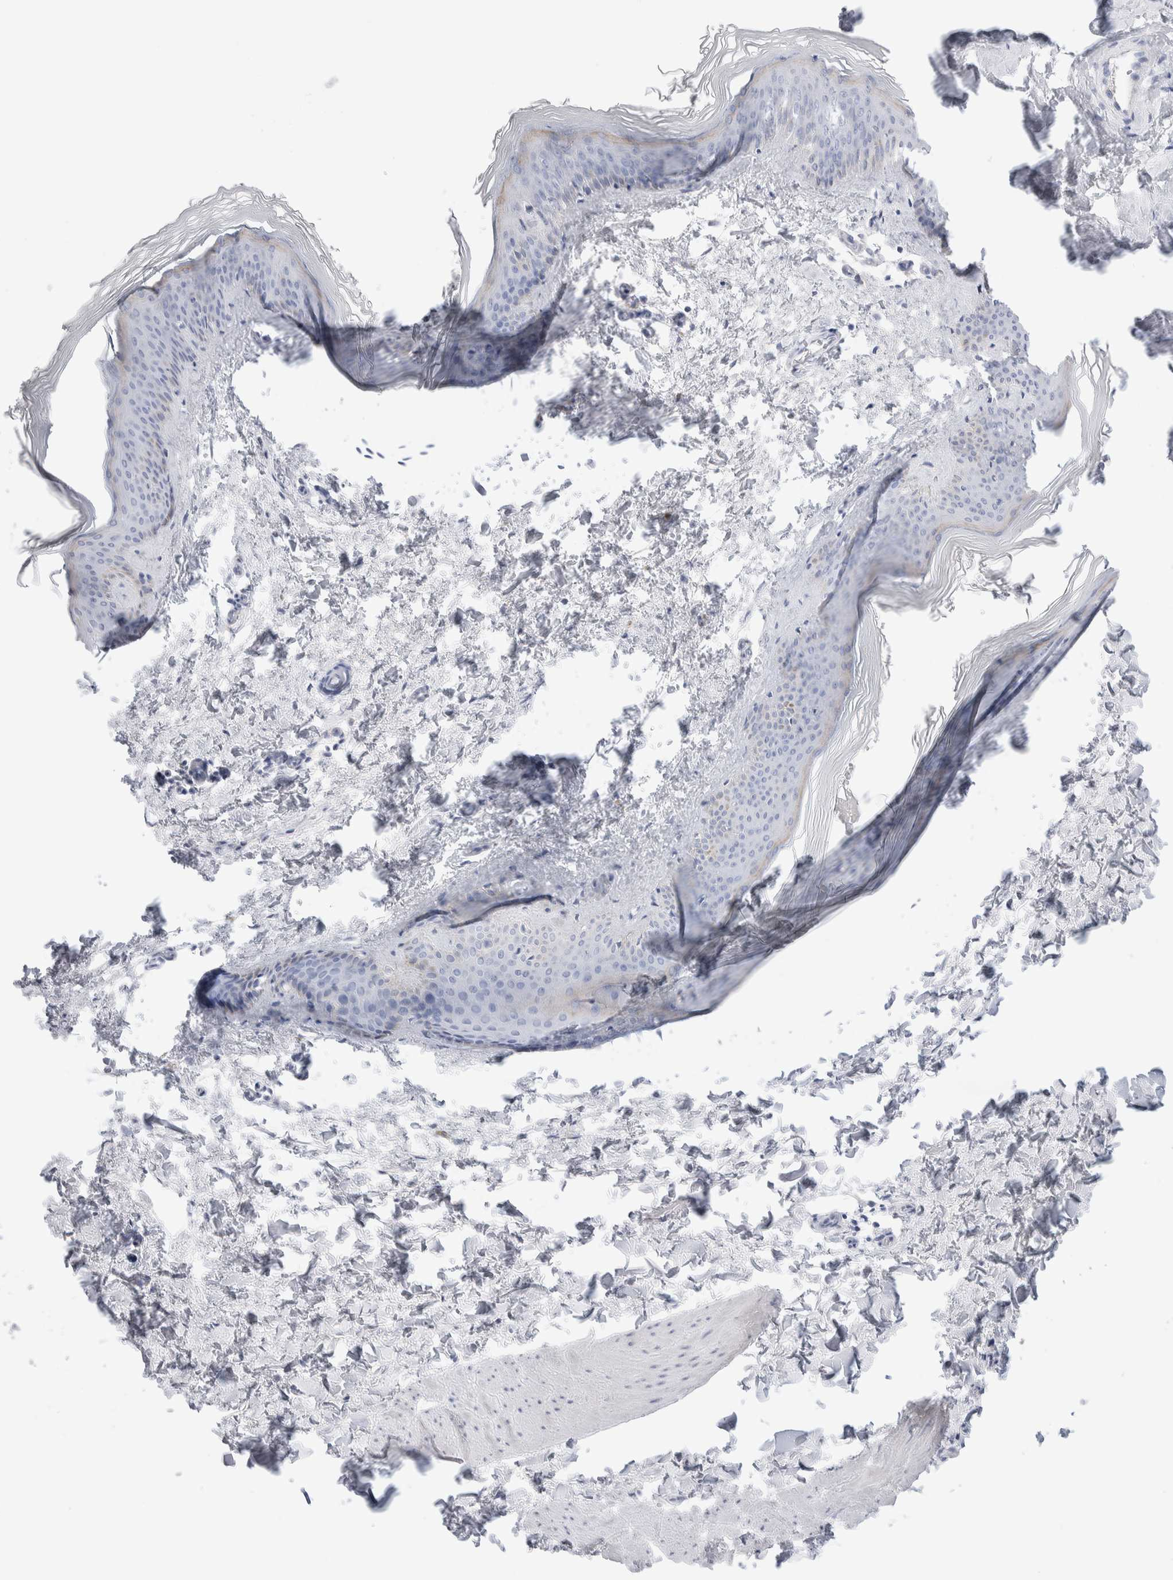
{"staining": {"intensity": "negative", "quantity": "none", "location": "none"}, "tissue": "skin", "cell_type": "Fibroblasts", "image_type": "normal", "snomed": [{"axis": "morphology", "description": "Normal tissue, NOS"}, {"axis": "topography", "description": "Skin"}], "caption": "DAB (3,3'-diaminobenzidine) immunohistochemical staining of benign human skin displays no significant expression in fibroblasts.", "gene": "GDA", "patient": {"sex": "female", "age": 27}}